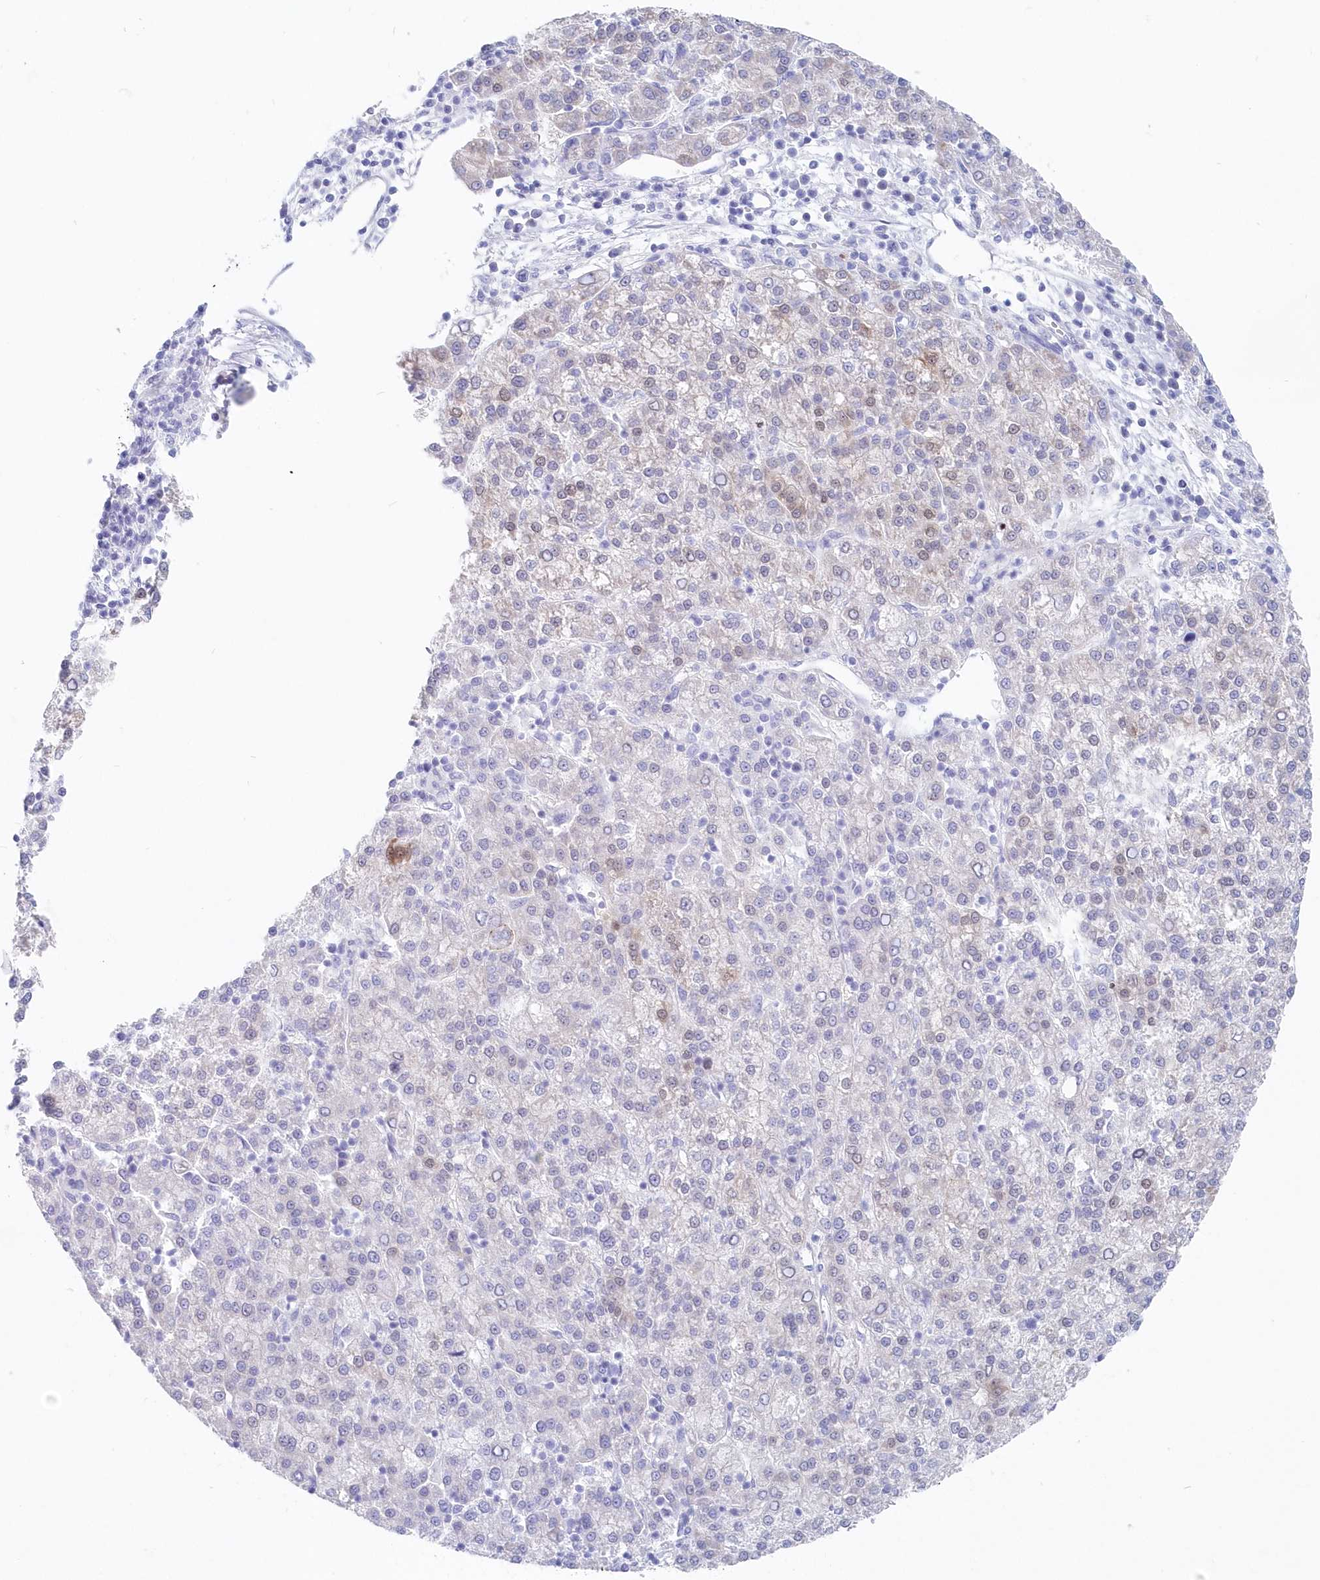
{"staining": {"intensity": "weak", "quantity": "<25%", "location": "cytoplasmic/membranous"}, "tissue": "liver cancer", "cell_type": "Tumor cells", "image_type": "cancer", "snomed": [{"axis": "morphology", "description": "Carcinoma, Hepatocellular, NOS"}, {"axis": "topography", "description": "Liver"}], "caption": "An image of human liver hepatocellular carcinoma is negative for staining in tumor cells.", "gene": "CSNK1G2", "patient": {"sex": "female", "age": 58}}